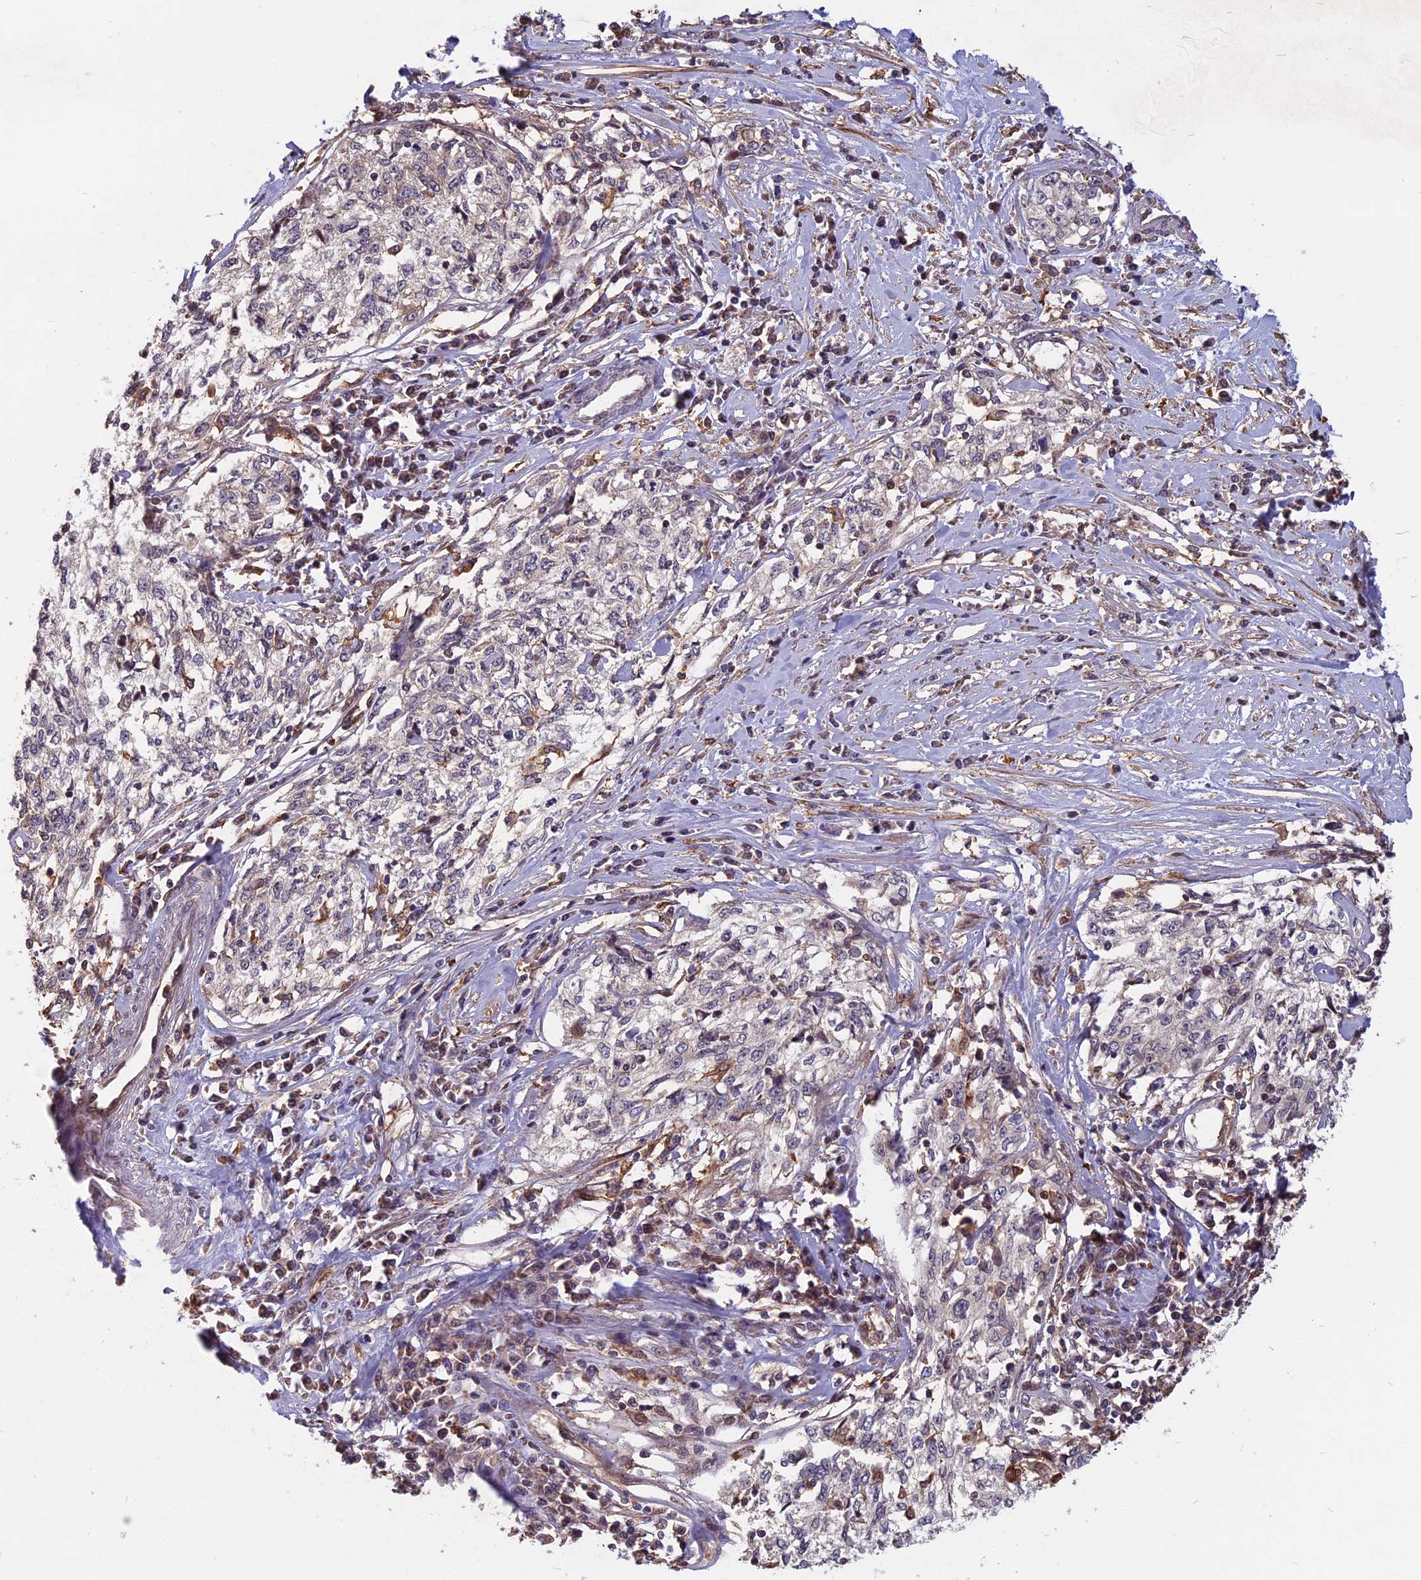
{"staining": {"intensity": "negative", "quantity": "none", "location": "none"}, "tissue": "cervical cancer", "cell_type": "Tumor cells", "image_type": "cancer", "snomed": [{"axis": "morphology", "description": "Squamous cell carcinoma, NOS"}, {"axis": "topography", "description": "Cervix"}], "caption": "High magnification brightfield microscopy of squamous cell carcinoma (cervical) stained with DAB (3,3'-diaminobenzidine) (brown) and counterstained with hematoxylin (blue): tumor cells show no significant staining. (Brightfield microscopy of DAB immunohistochemistry at high magnification).", "gene": "SPG11", "patient": {"sex": "female", "age": 57}}